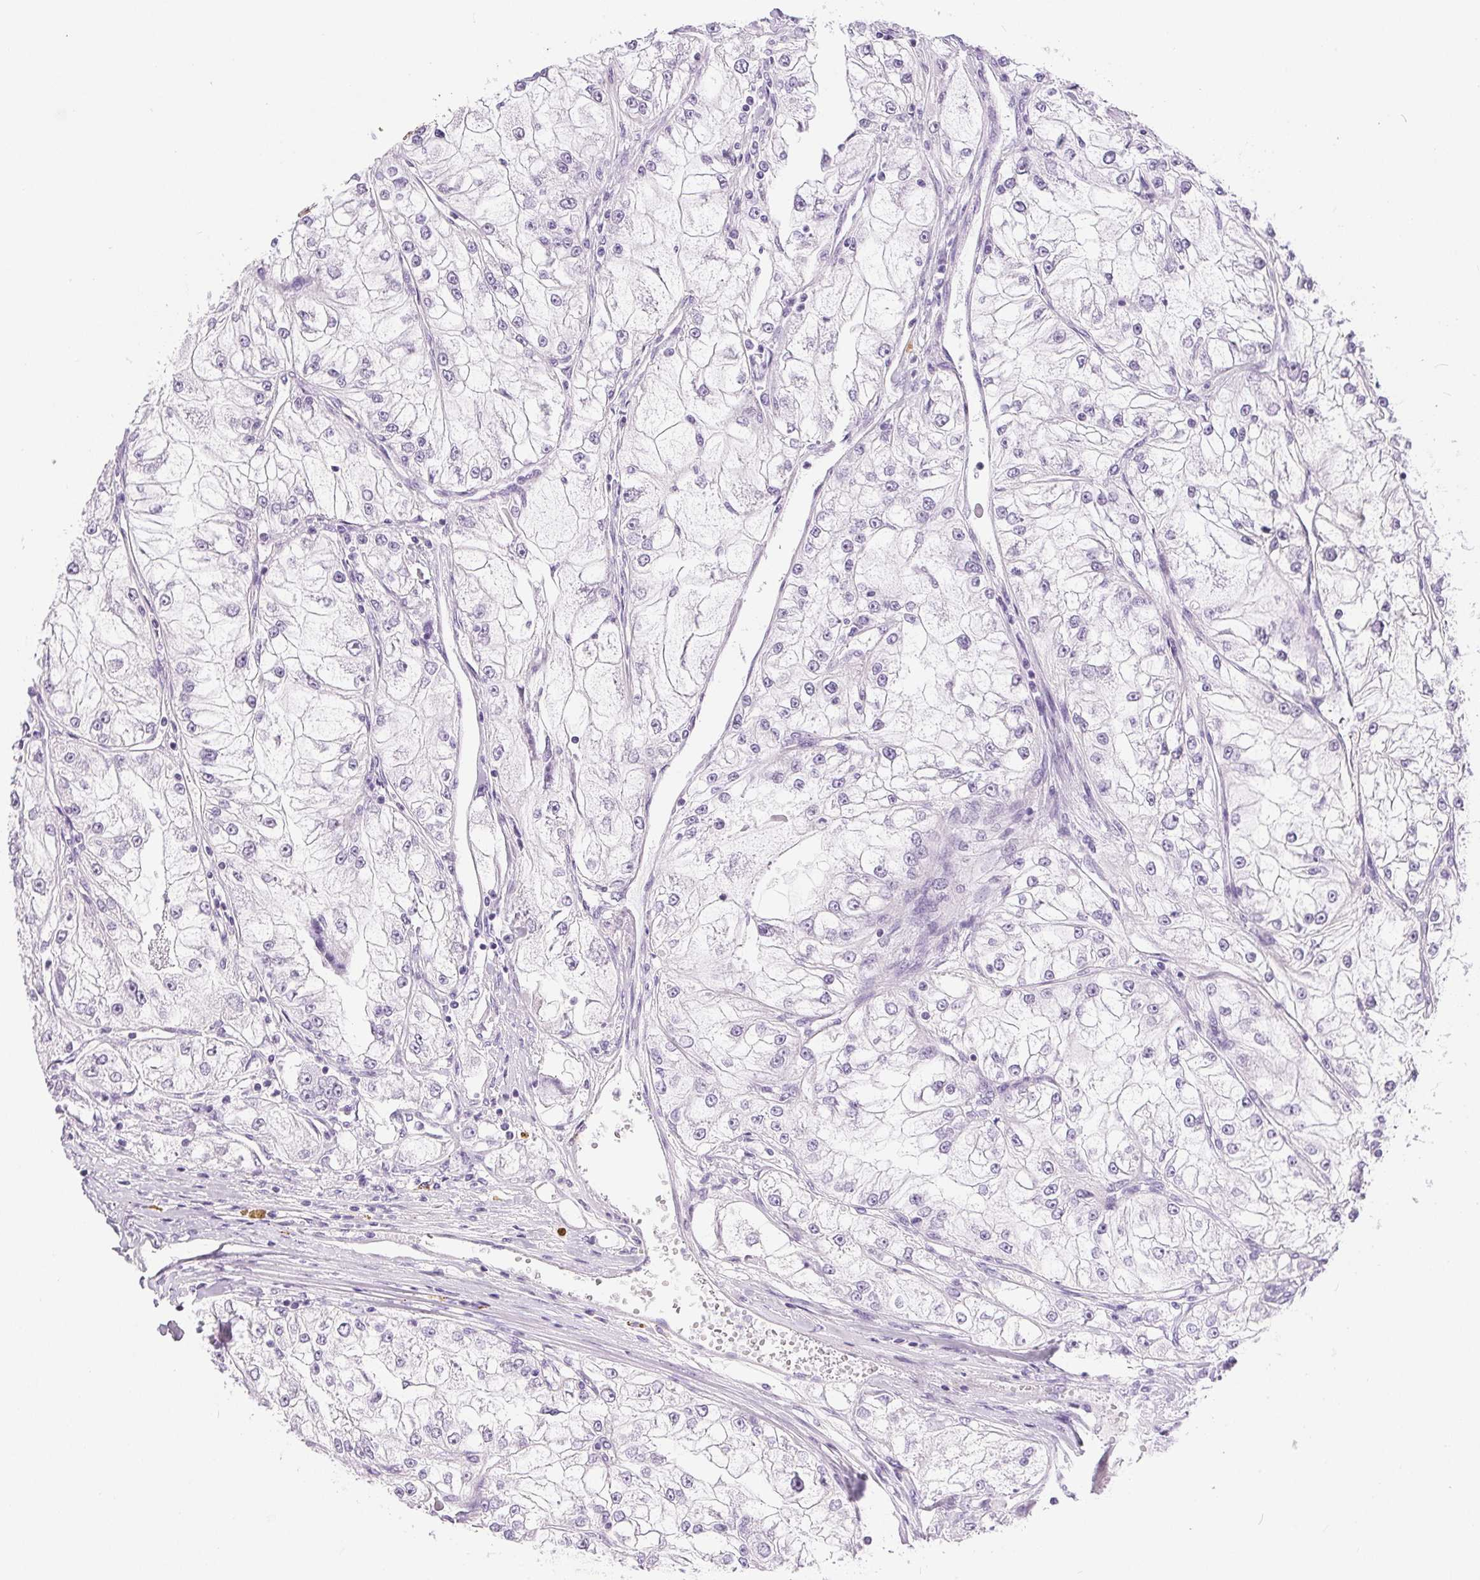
{"staining": {"intensity": "negative", "quantity": "none", "location": "none"}, "tissue": "renal cancer", "cell_type": "Tumor cells", "image_type": "cancer", "snomed": [{"axis": "morphology", "description": "Adenocarcinoma, NOS"}, {"axis": "topography", "description": "Kidney"}], "caption": "IHC histopathology image of neoplastic tissue: human adenocarcinoma (renal) stained with DAB shows no significant protein staining in tumor cells.", "gene": "XDH", "patient": {"sex": "female", "age": 72}}